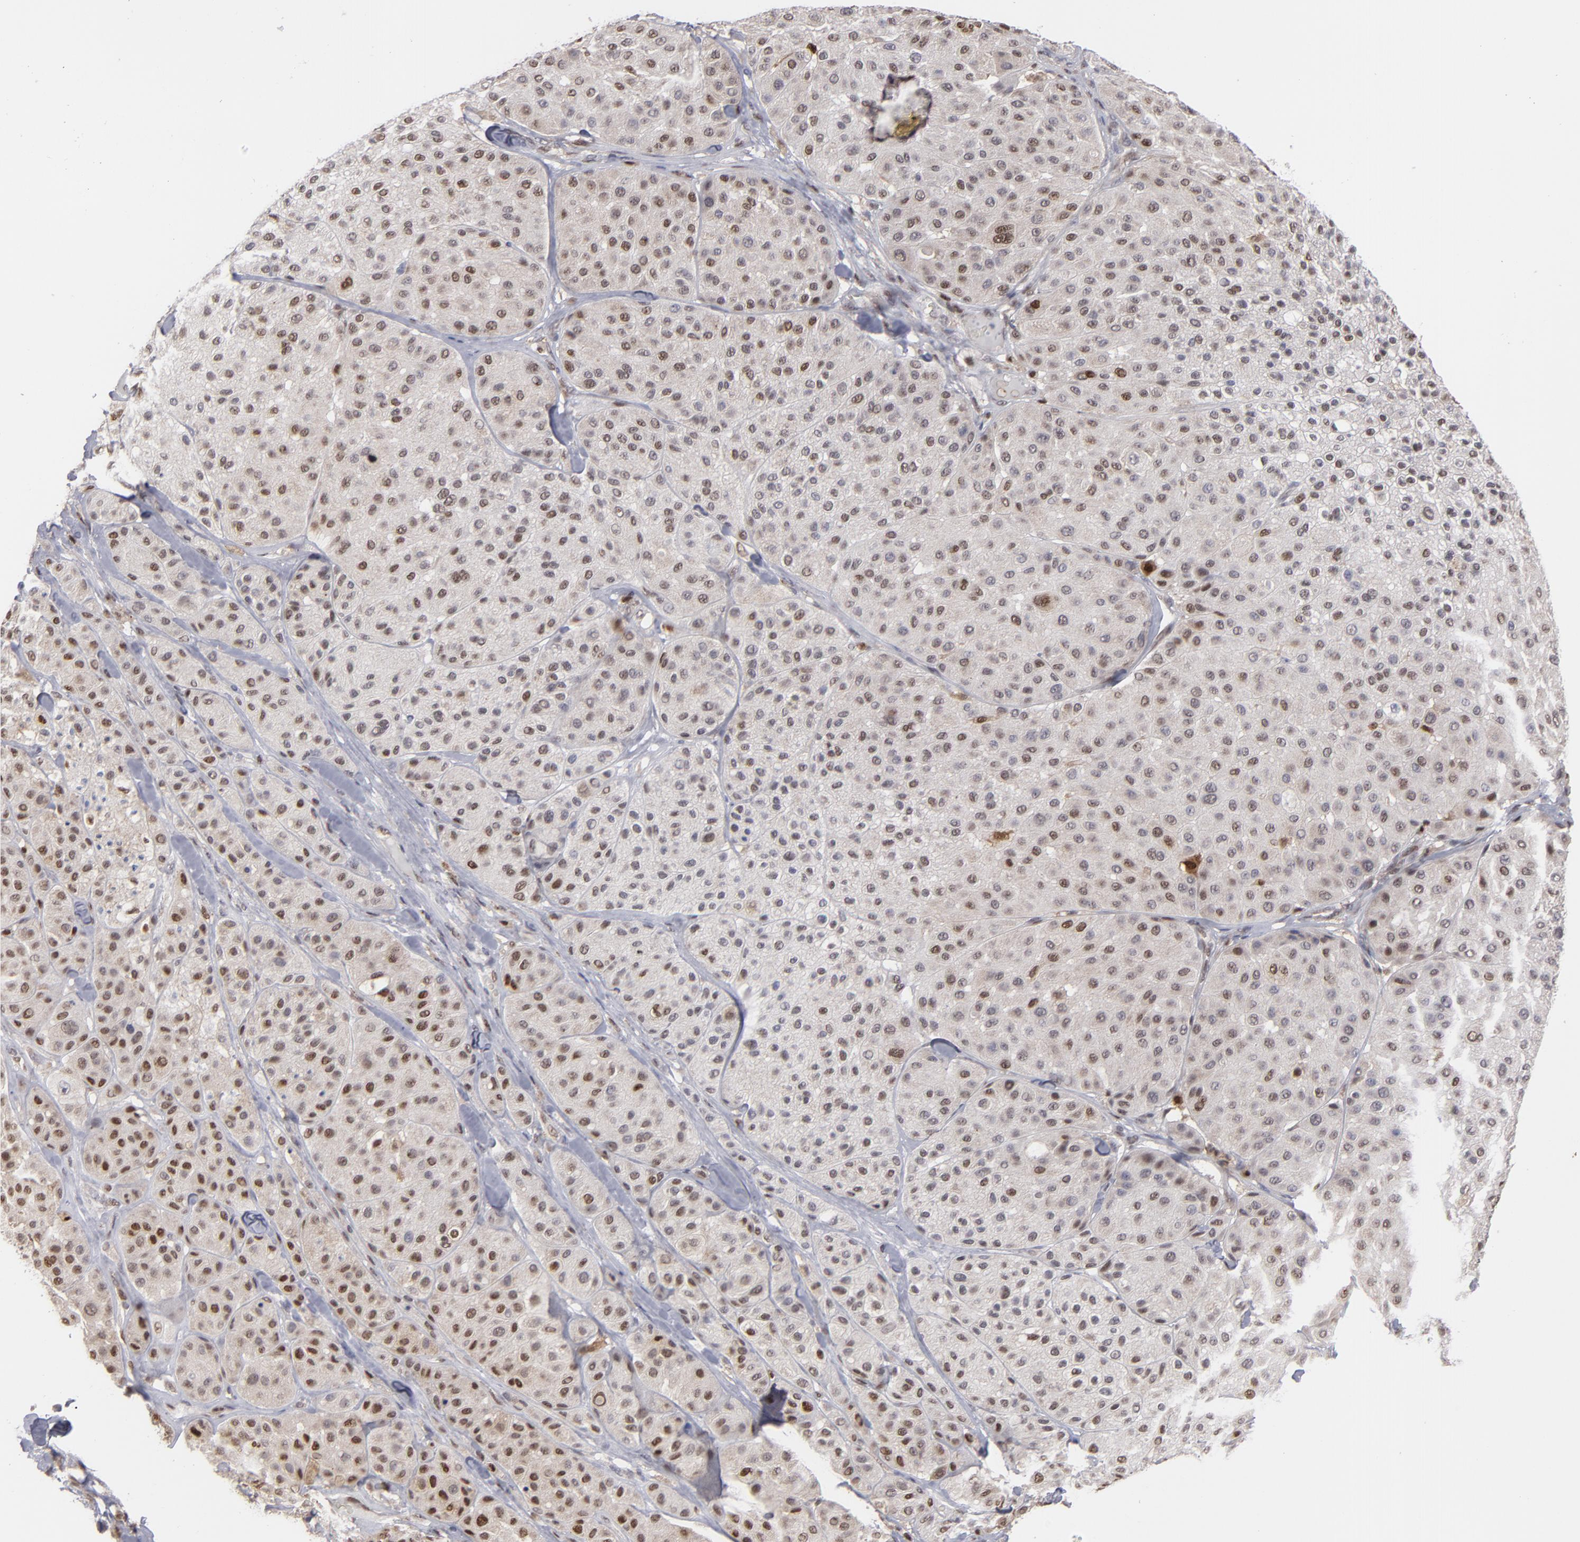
{"staining": {"intensity": "weak", "quantity": "25%-75%", "location": "nuclear"}, "tissue": "melanoma", "cell_type": "Tumor cells", "image_type": "cancer", "snomed": [{"axis": "morphology", "description": "Normal tissue, NOS"}, {"axis": "morphology", "description": "Malignant melanoma, Metastatic site"}, {"axis": "topography", "description": "Skin"}], "caption": "This image exhibits immunohistochemistry (IHC) staining of malignant melanoma (metastatic site), with low weak nuclear staining in about 25%-75% of tumor cells.", "gene": "GSR", "patient": {"sex": "male", "age": 41}}